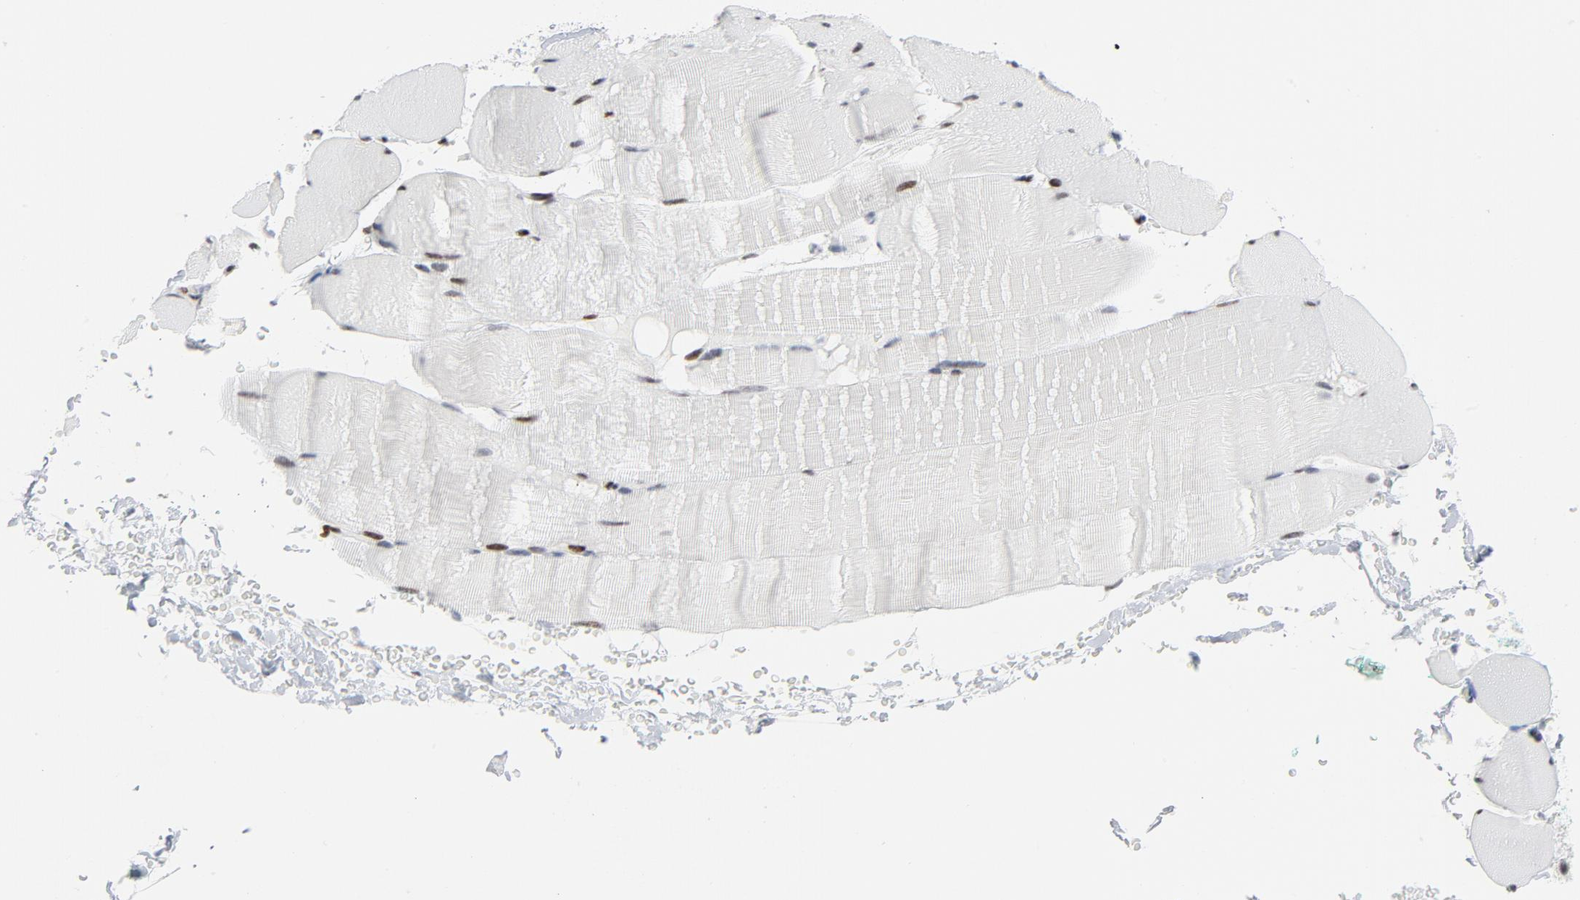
{"staining": {"intensity": "moderate", "quantity": "25%-75%", "location": "nuclear"}, "tissue": "skeletal muscle", "cell_type": "Myocytes", "image_type": "normal", "snomed": [{"axis": "morphology", "description": "Normal tissue, NOS"}, {"axis": "topography", "description": "Skeletal muscle"}], "caption": "The histopathology image demonstrates a brown stain indicating the presence of a protein in the nuclear of myocytes in skeletal muscle.", "gene": "HSF1", "patient": {"sex": "male", "age": 62}}